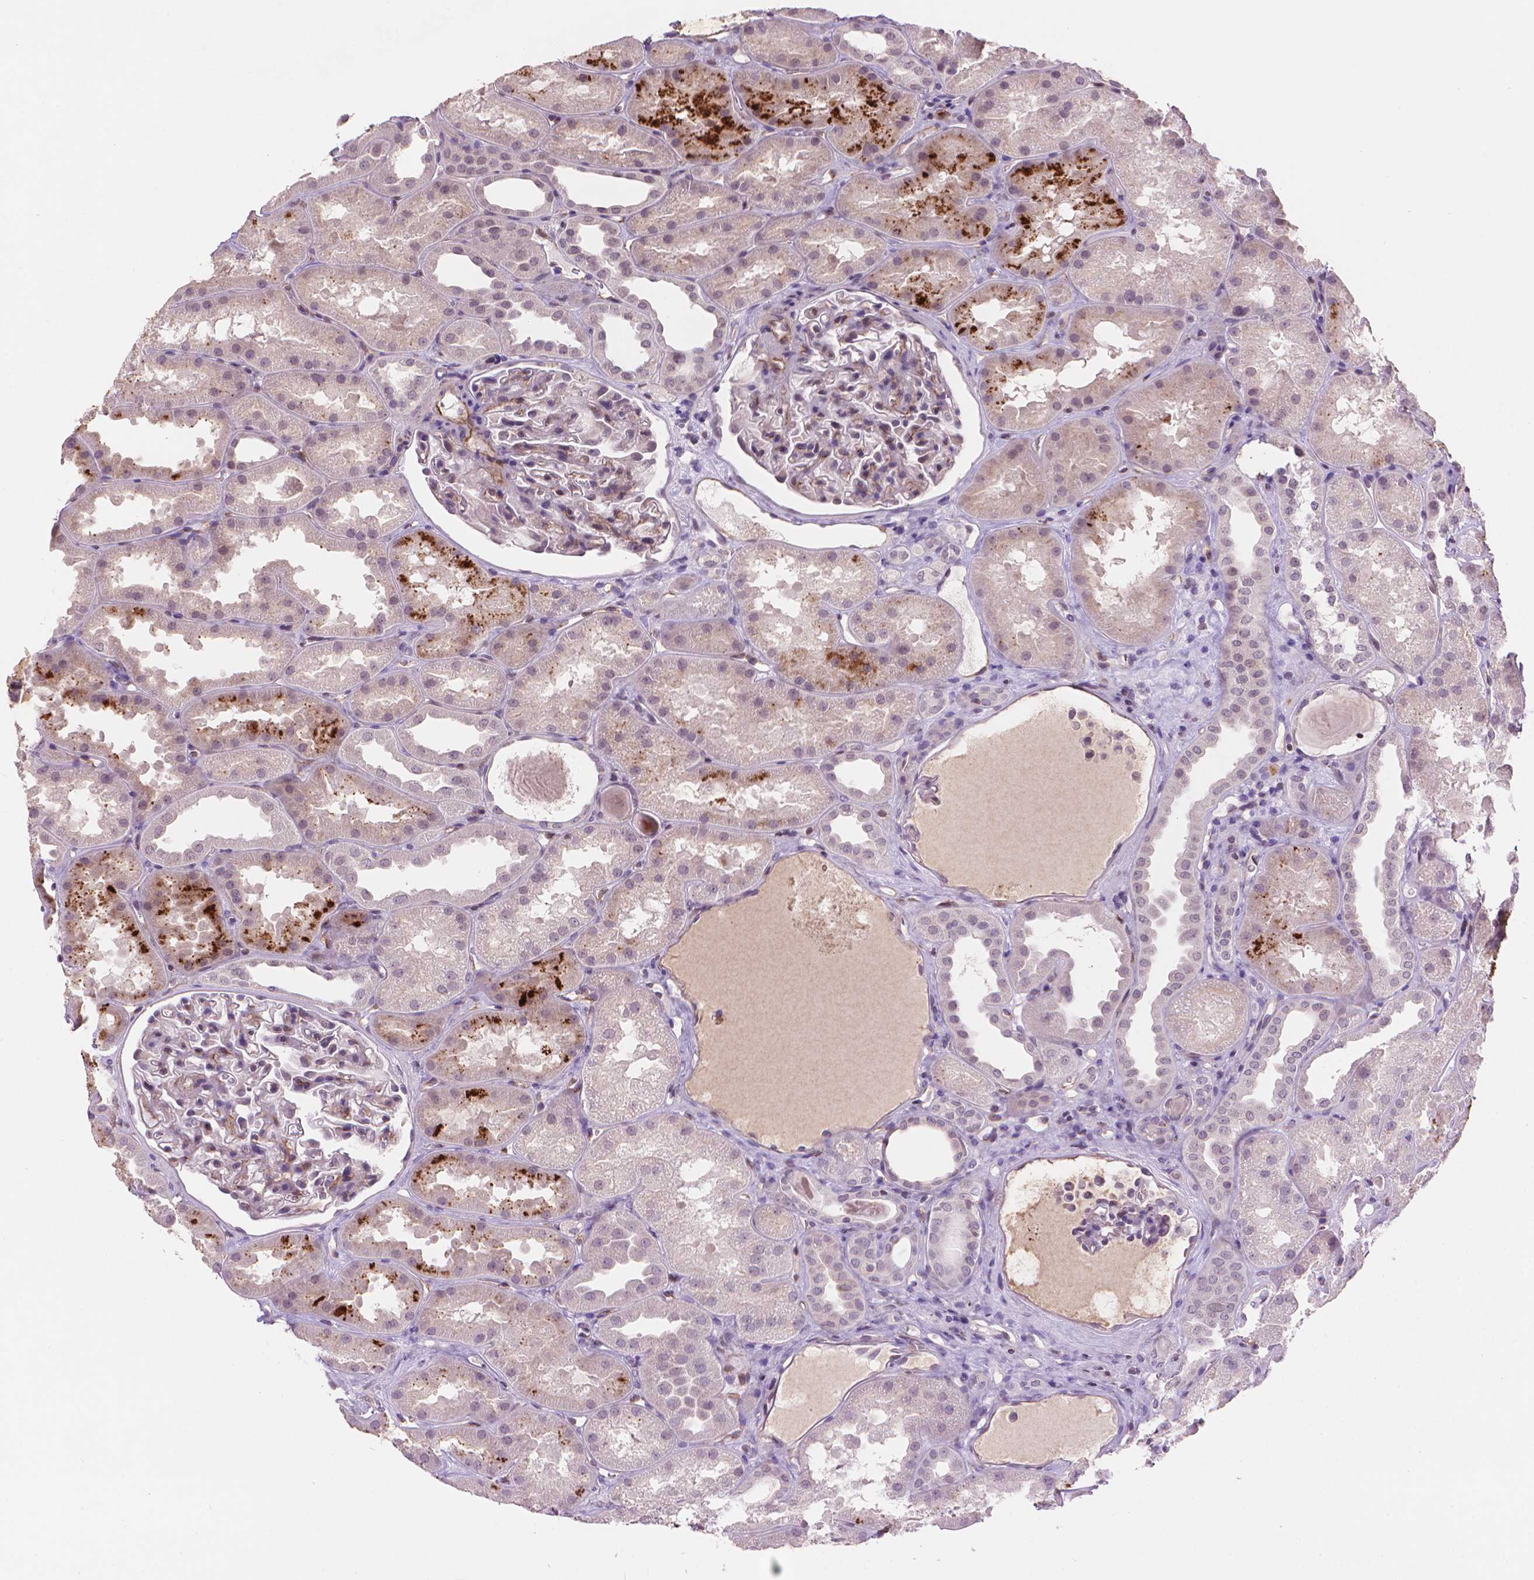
{"staining": {"intensity": "negative", "quantity": "none", "location": "none"}, "tissue": "kidney", "cell_type": "Cells in glomeruli", "image_type": "normal", "snomed": [{"axis": "morphology", "description": "Normal tissue, NOS"}, {"axis": "topography", "description": "Kidney"}], "caption": "Immunohistochemistry of benign kidney displays no staining in cells in glomeruli. Brightfield microscopy of immunohistochemistry (IHC) stained with DAB (brown) and hematoxylin (blue), captured at high magnification.", "gene": "TMEM184A", "patient": {"sex": "male", "age": 61}}